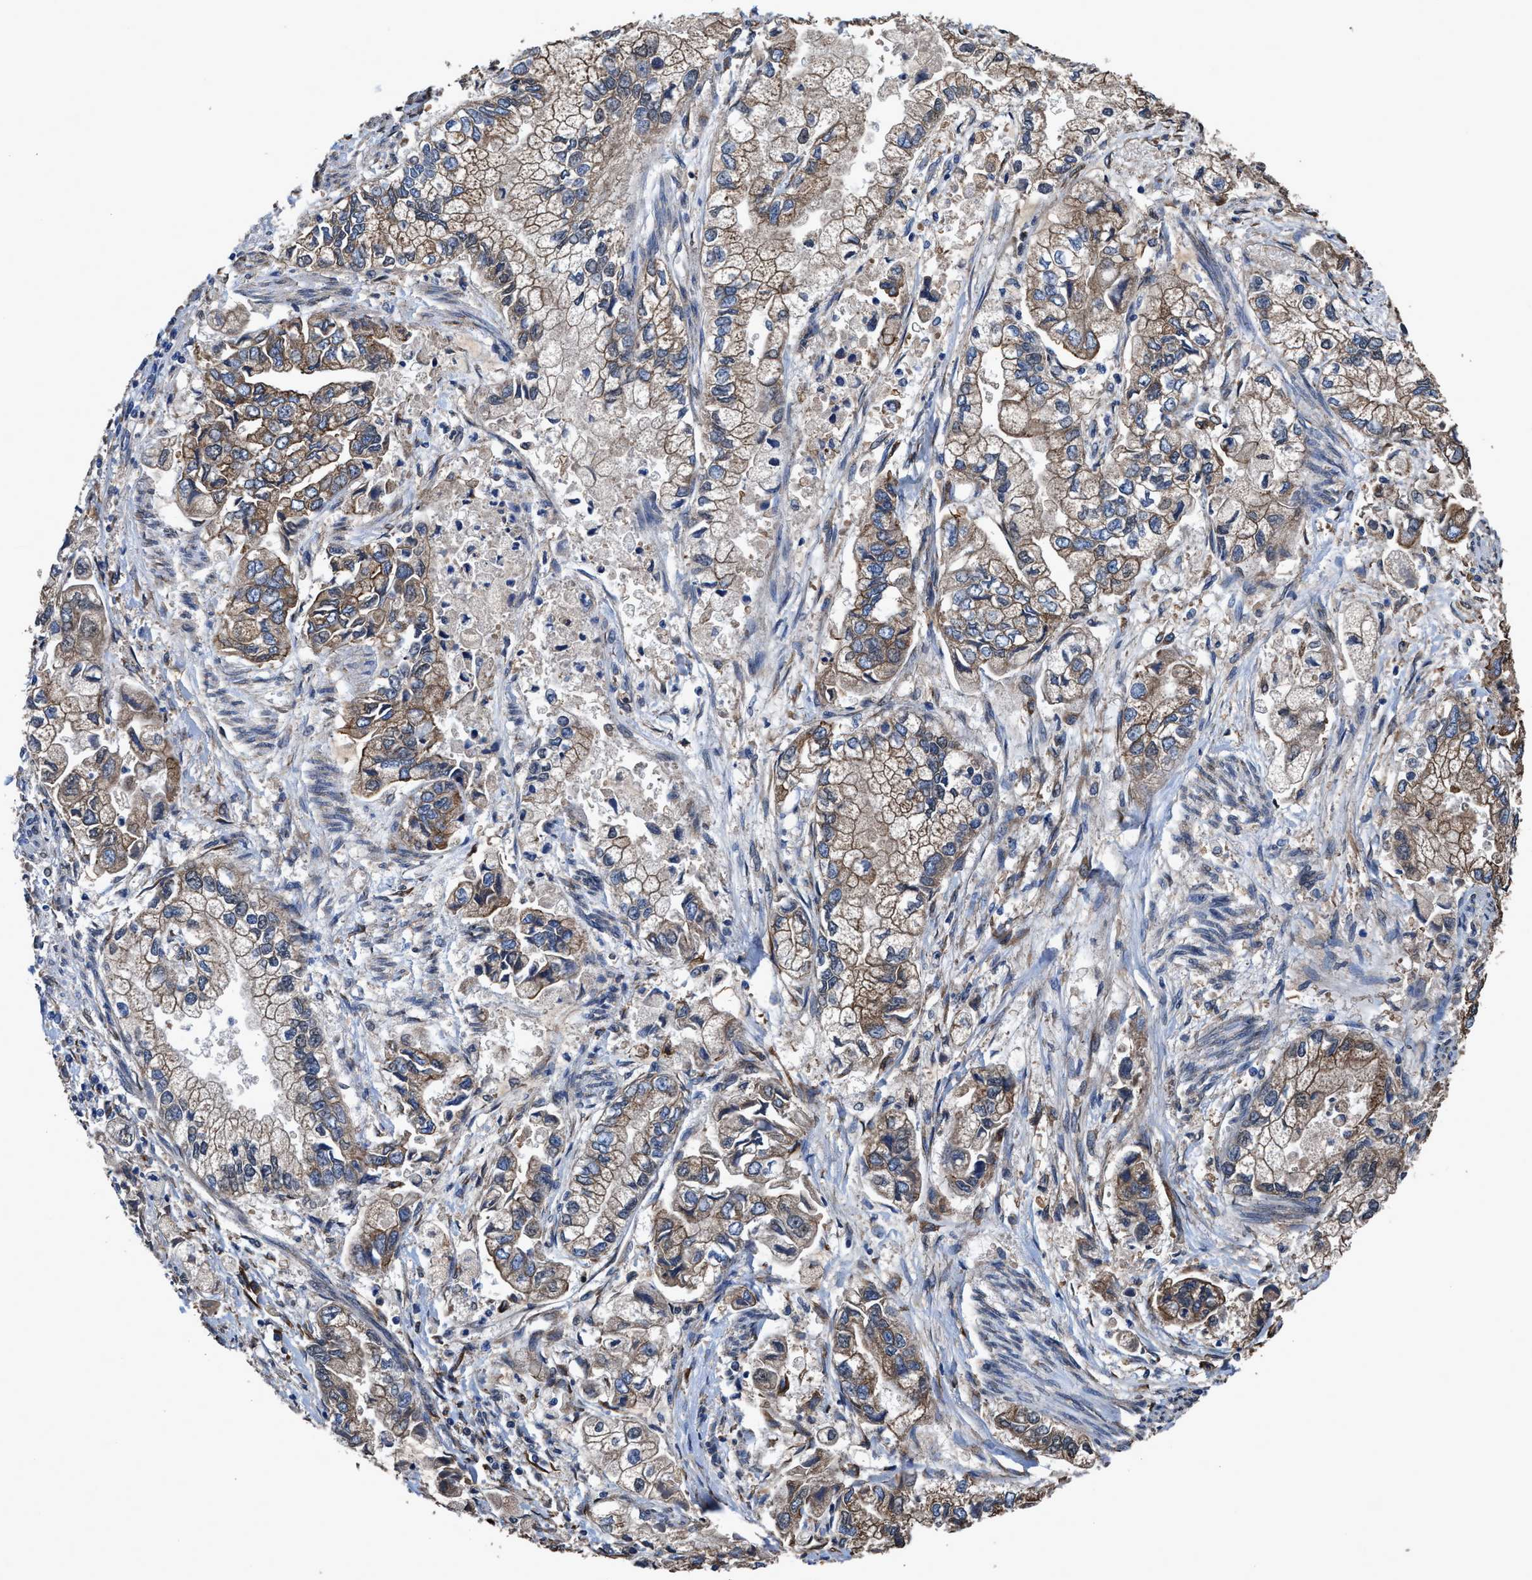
{"staining": {"intensity": "moderate", "quantity": ">75%", "location": "cytoplasmic/membranous"}, "tissue": "stomach cancer", "cell_type": "Tumor cells", "image_type": "cancer", "snomed": [{"axis": "morphology", "description": "Normal tissue, NOS"}, {"axis": "morphology", "description": "Adenocarcinoma, NOS"}, {"axis": "topography", "description": "Stomach"}], "caption": "Approximately >75% of tumor cells in human stomach cancer (adenocarcinoma) exhibit moderate cytoplasmic/membranous protein positivity as visualized by brown immunohistochemical staining.", "gene": "IDNK", "patient": {"sex": "male", "age": 62}}